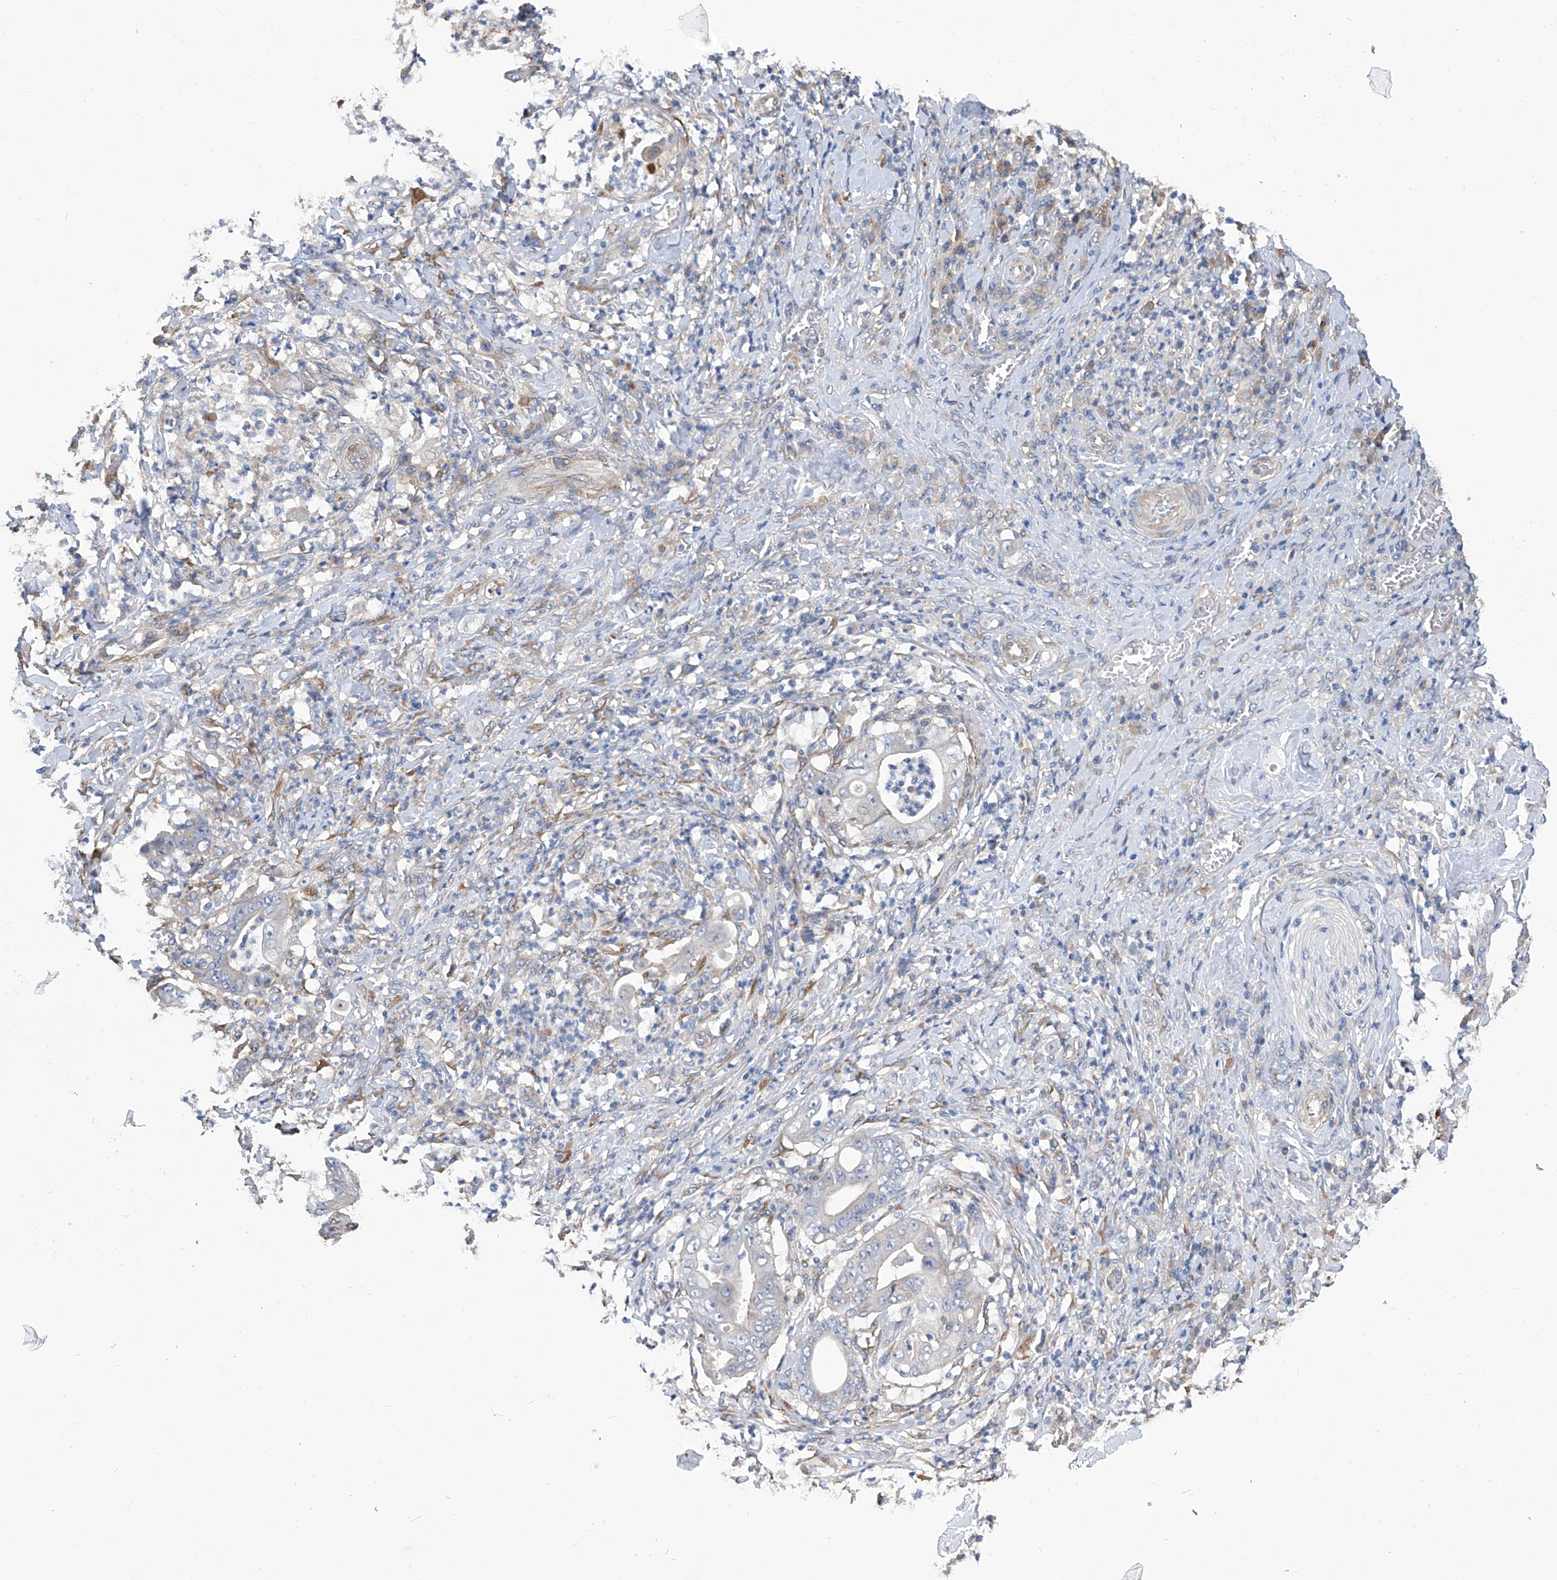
{"staining": {"intensity": "weak", "quantity": "<25%", "location": "cytoplasmic/membranous"}, "tissue": "stomach cancer", "cell_type": "Tumor cells", "image_type": "cancer", "snomed": [{"axis": "morphology", "description": "Adenocarcinoma, NOS"}, {"axis": "topography", "description": "Stomach"}], "caption": "DAB immunohistochemical staining of stomach adenocarcinoma exhibits no significant expression in tumor cells.", "gene": "SMS", "patient": {"sex": "female", "age": 73}}